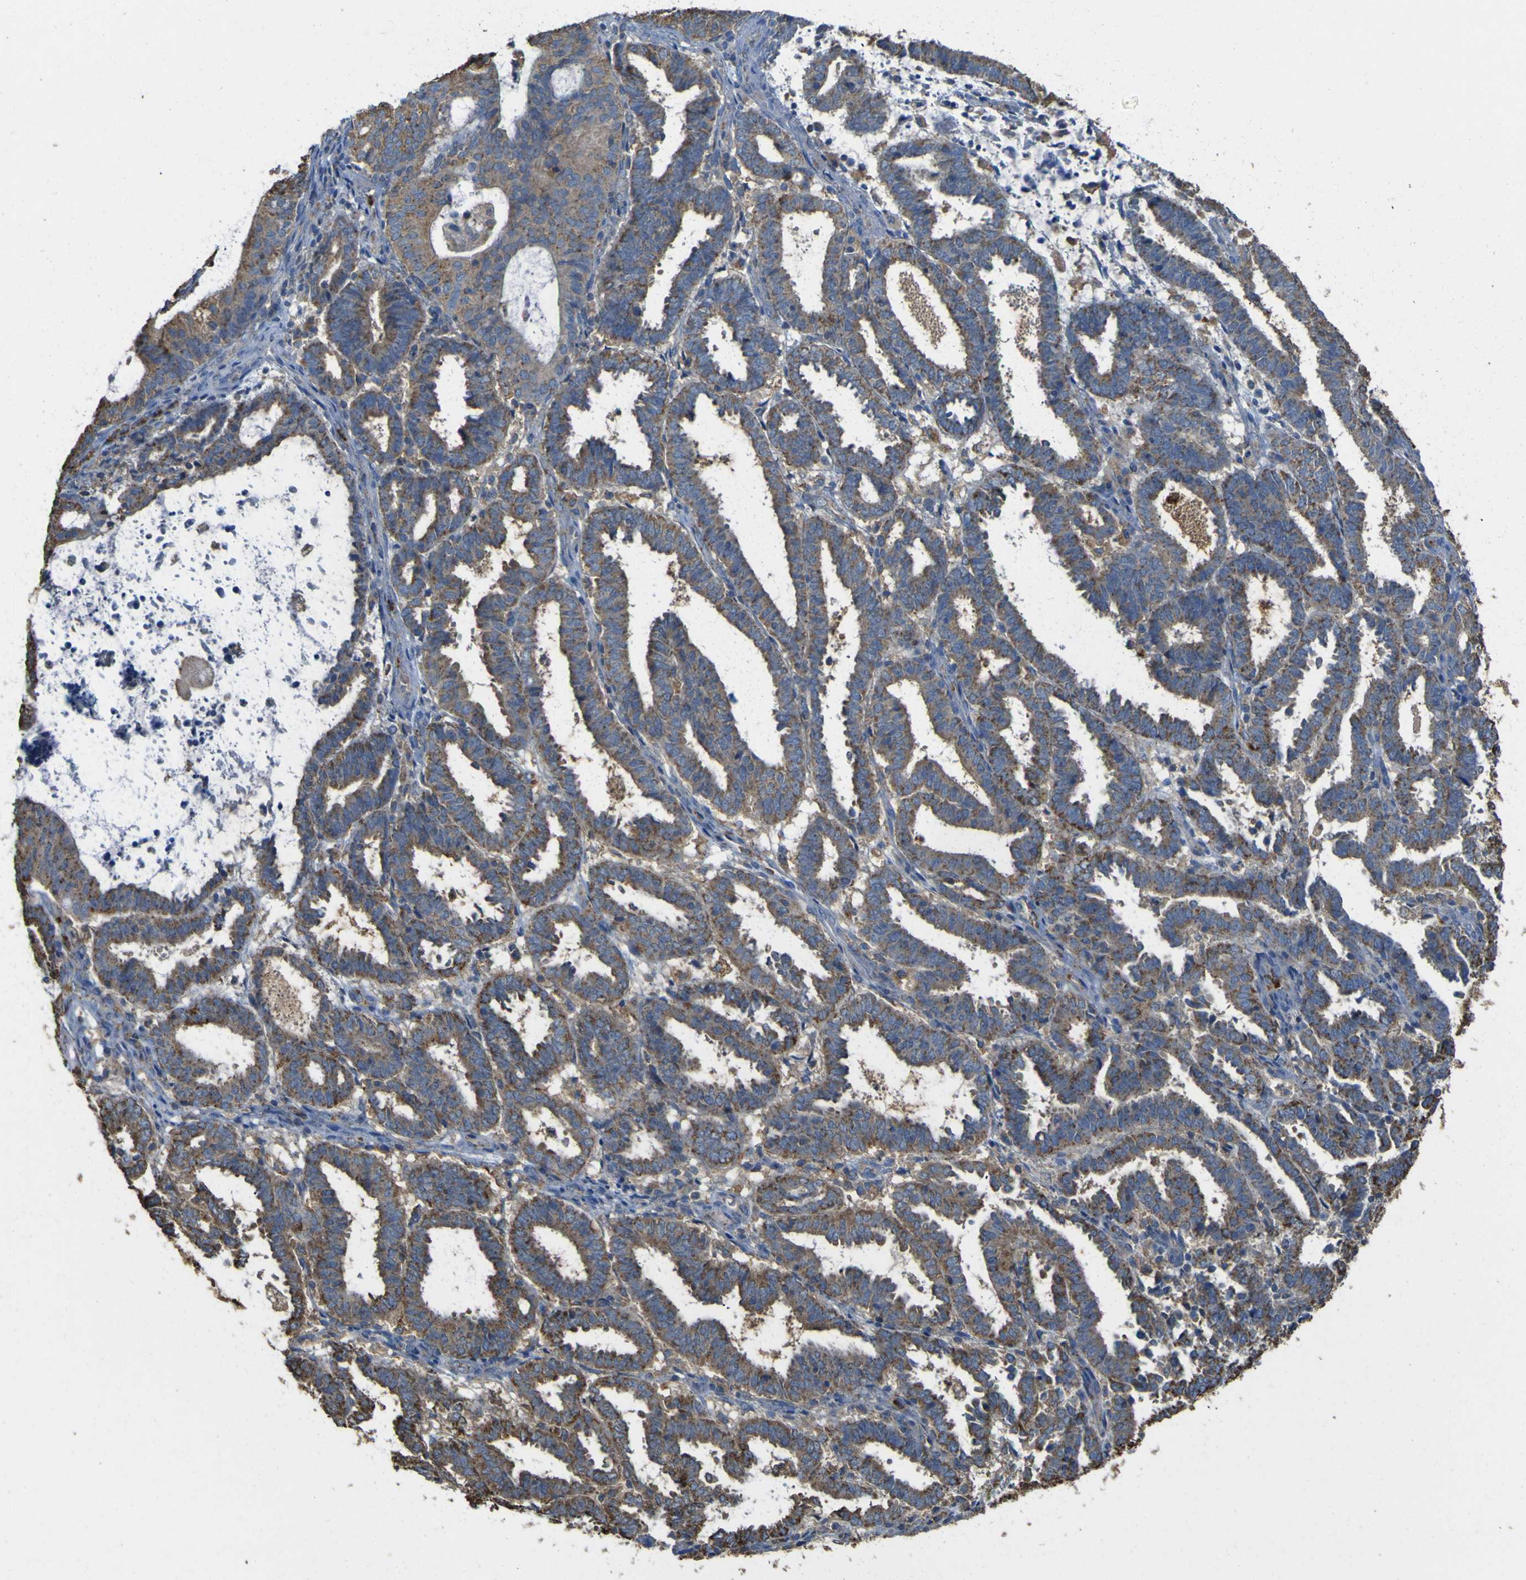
{"staining": {"intensity": "moderate", "quantity": "25%-75%", "location": "cytoplasmic/membranous"}, "tissue": "endometrial cancer", "cell_type": "Tumor cells", "image_type": "cancer", "snomed": [{"axis": "morphology", "description": "Adenocarcinoma, NOS"}, {"axis": "topography", "description": "Uterus"}], "caption": "Approximately 25%-75% of tumor cells in adenocarcinoma (endometrial) show moderate cytoplasmic/membranous protein positivity as visualized by brown immunohistochemical staining.", "gene": "ACSL3", "patient": {"sex": "female", "age": 83}}